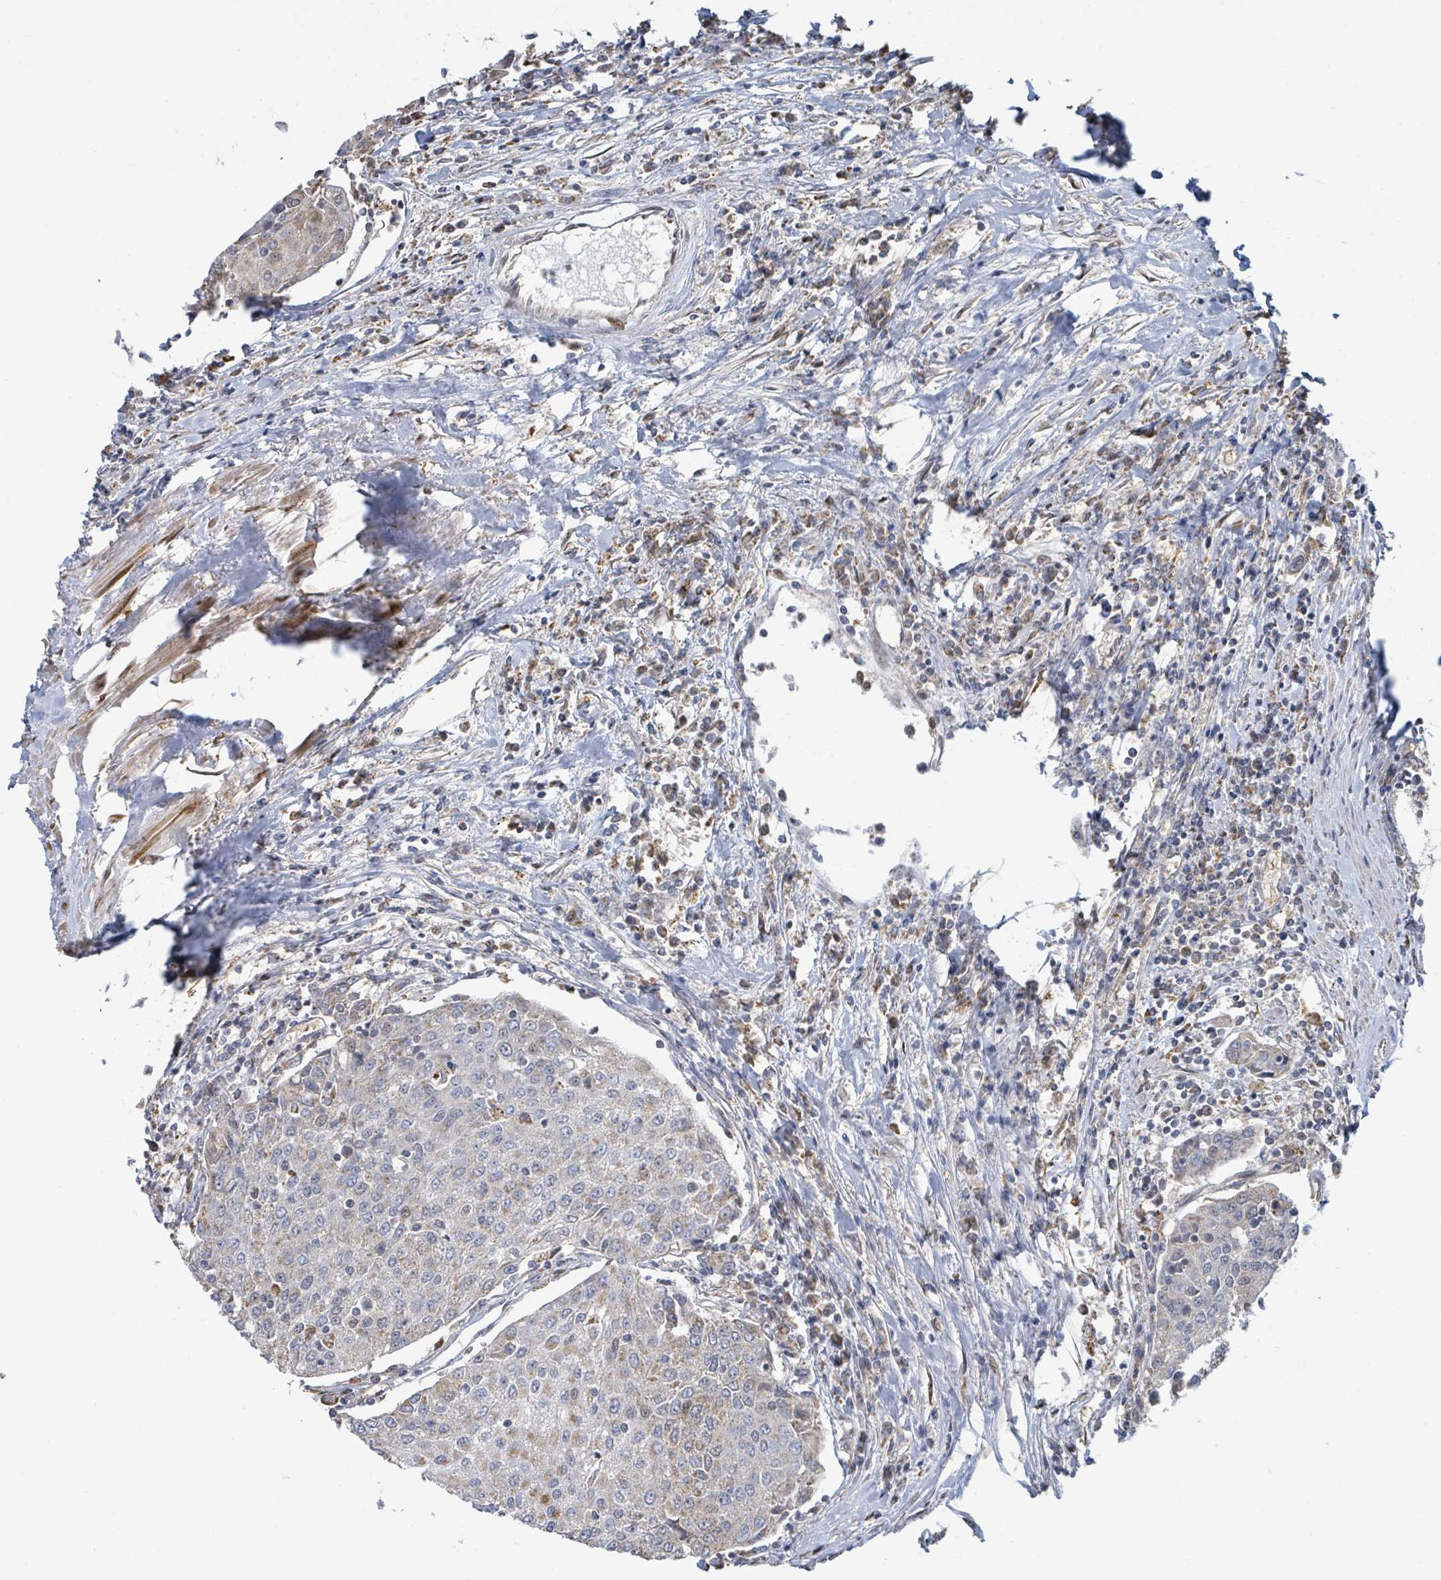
{"staining": {"intensity": "negative", "quantity": "none", "location": "none"}, "tissue": "urothelial cancer", "cell_type": "Tumor cells", "image_type": "cancer", "snomed": [{"axis": "morphology", "description": "Urothelial carcinoma, High grade"}, {"axis": "topography", "description": "Urinary bladder"}], "caption": "A histopathology image of urothelial carcinoma (high-grade) stained for a protein displays no brown staining in tumor cells.", "gene": "PSMB7", "patient": {"sex": "female", "age": 85}}